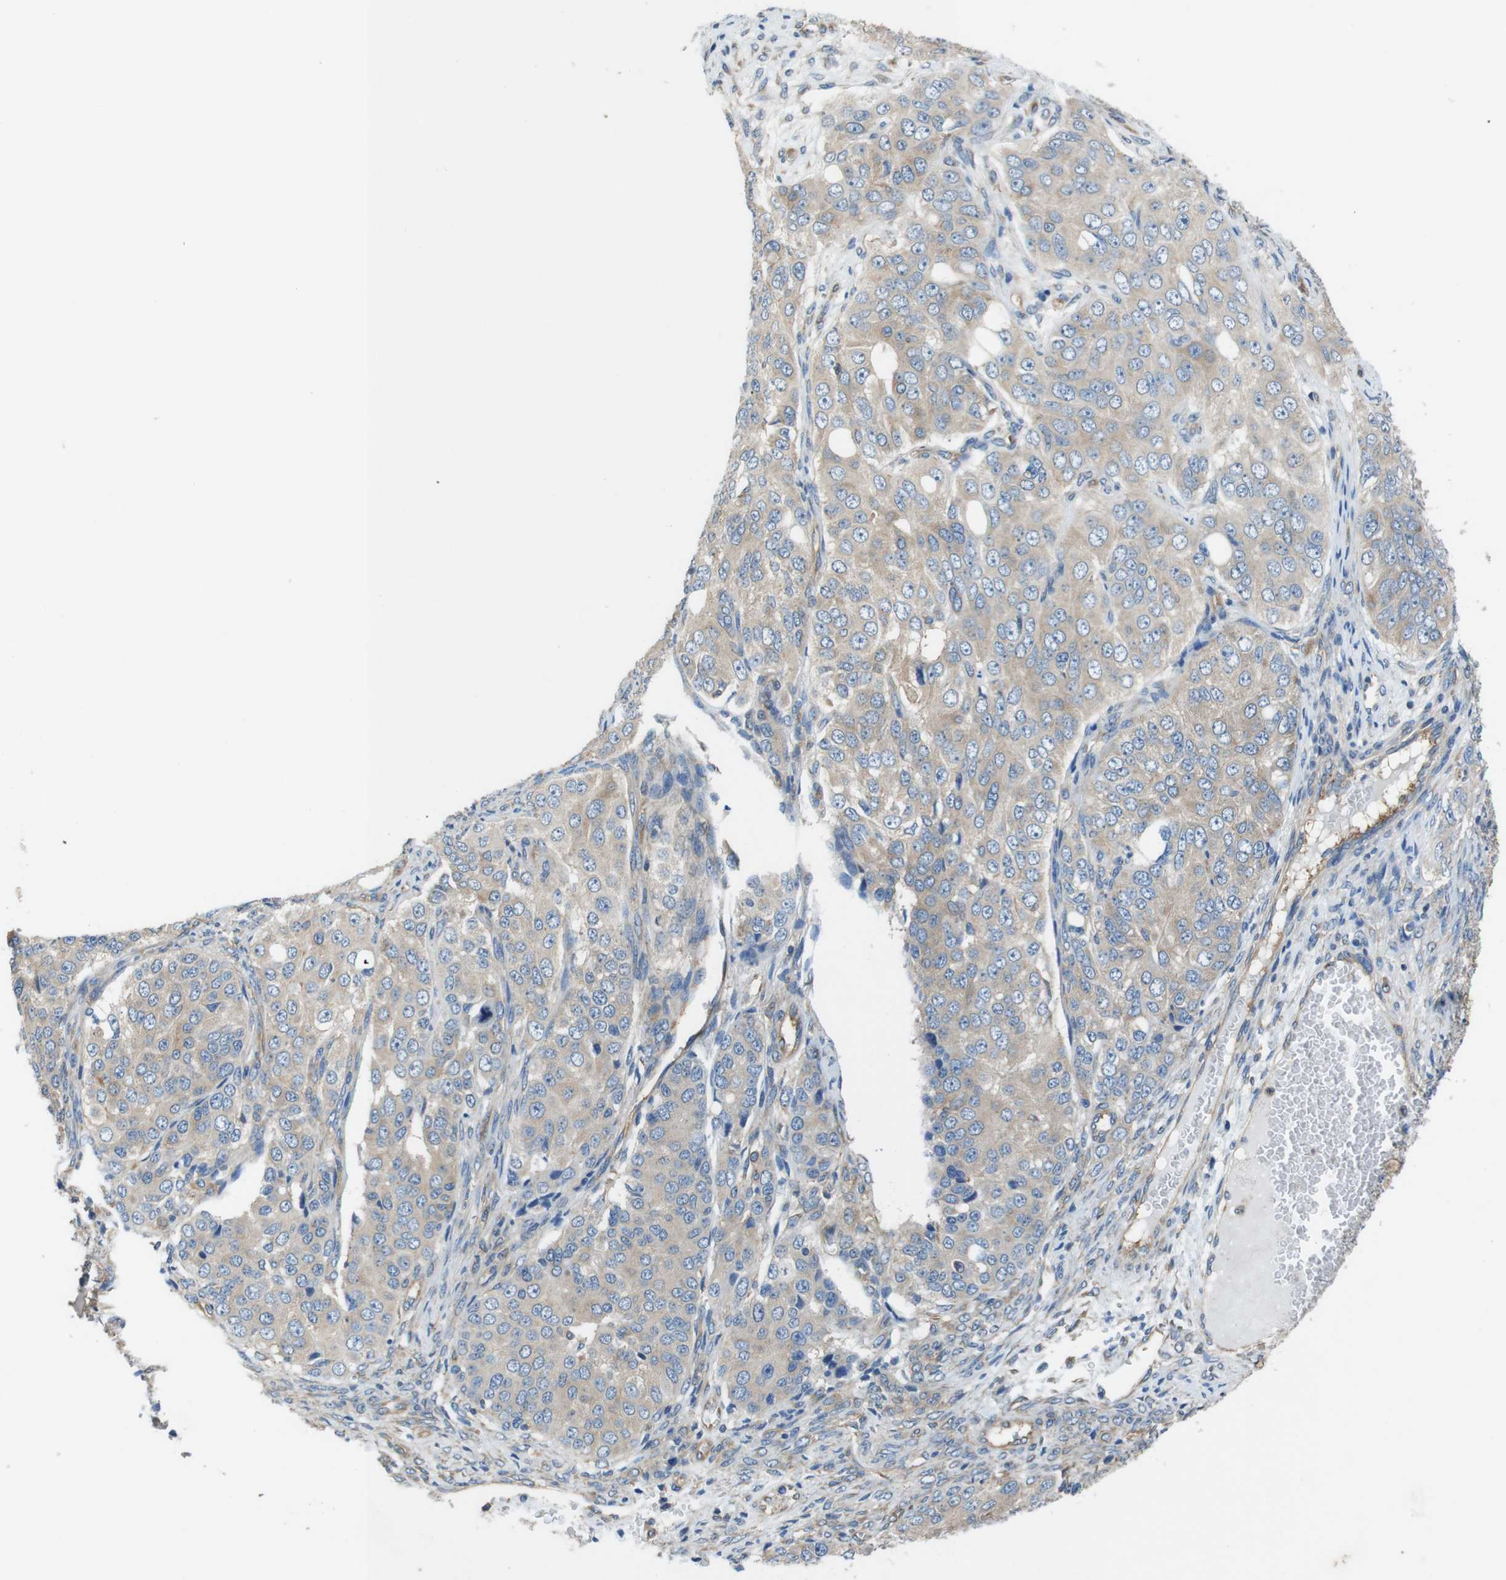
{"staining": {"intensity": "weak", "quantity": "25%-75%", "location": "cytoplasmic/membranous"}, "tissue": "ovarian cancer", "cell_type": "Tumor cells", "image_type": "cancer", "snomed": [{"axis": "morphology", "description": "Carcinoma, endometroid"}, {"axis": "topography", "description": "Ovary"}], "caption": "IHC histopathology image of neoplastic tissue: ovarian cancer (endometroid carcinoma) stained using immunohistochemistry displays low levels of weak protein expression localized specifically in the cytoplasmic/membranous of tumor cells, appearing as a cytoplasmic/membranous brown color.", "gene": "DCTN1", "patient": {"sex": "female", "age": 51}}